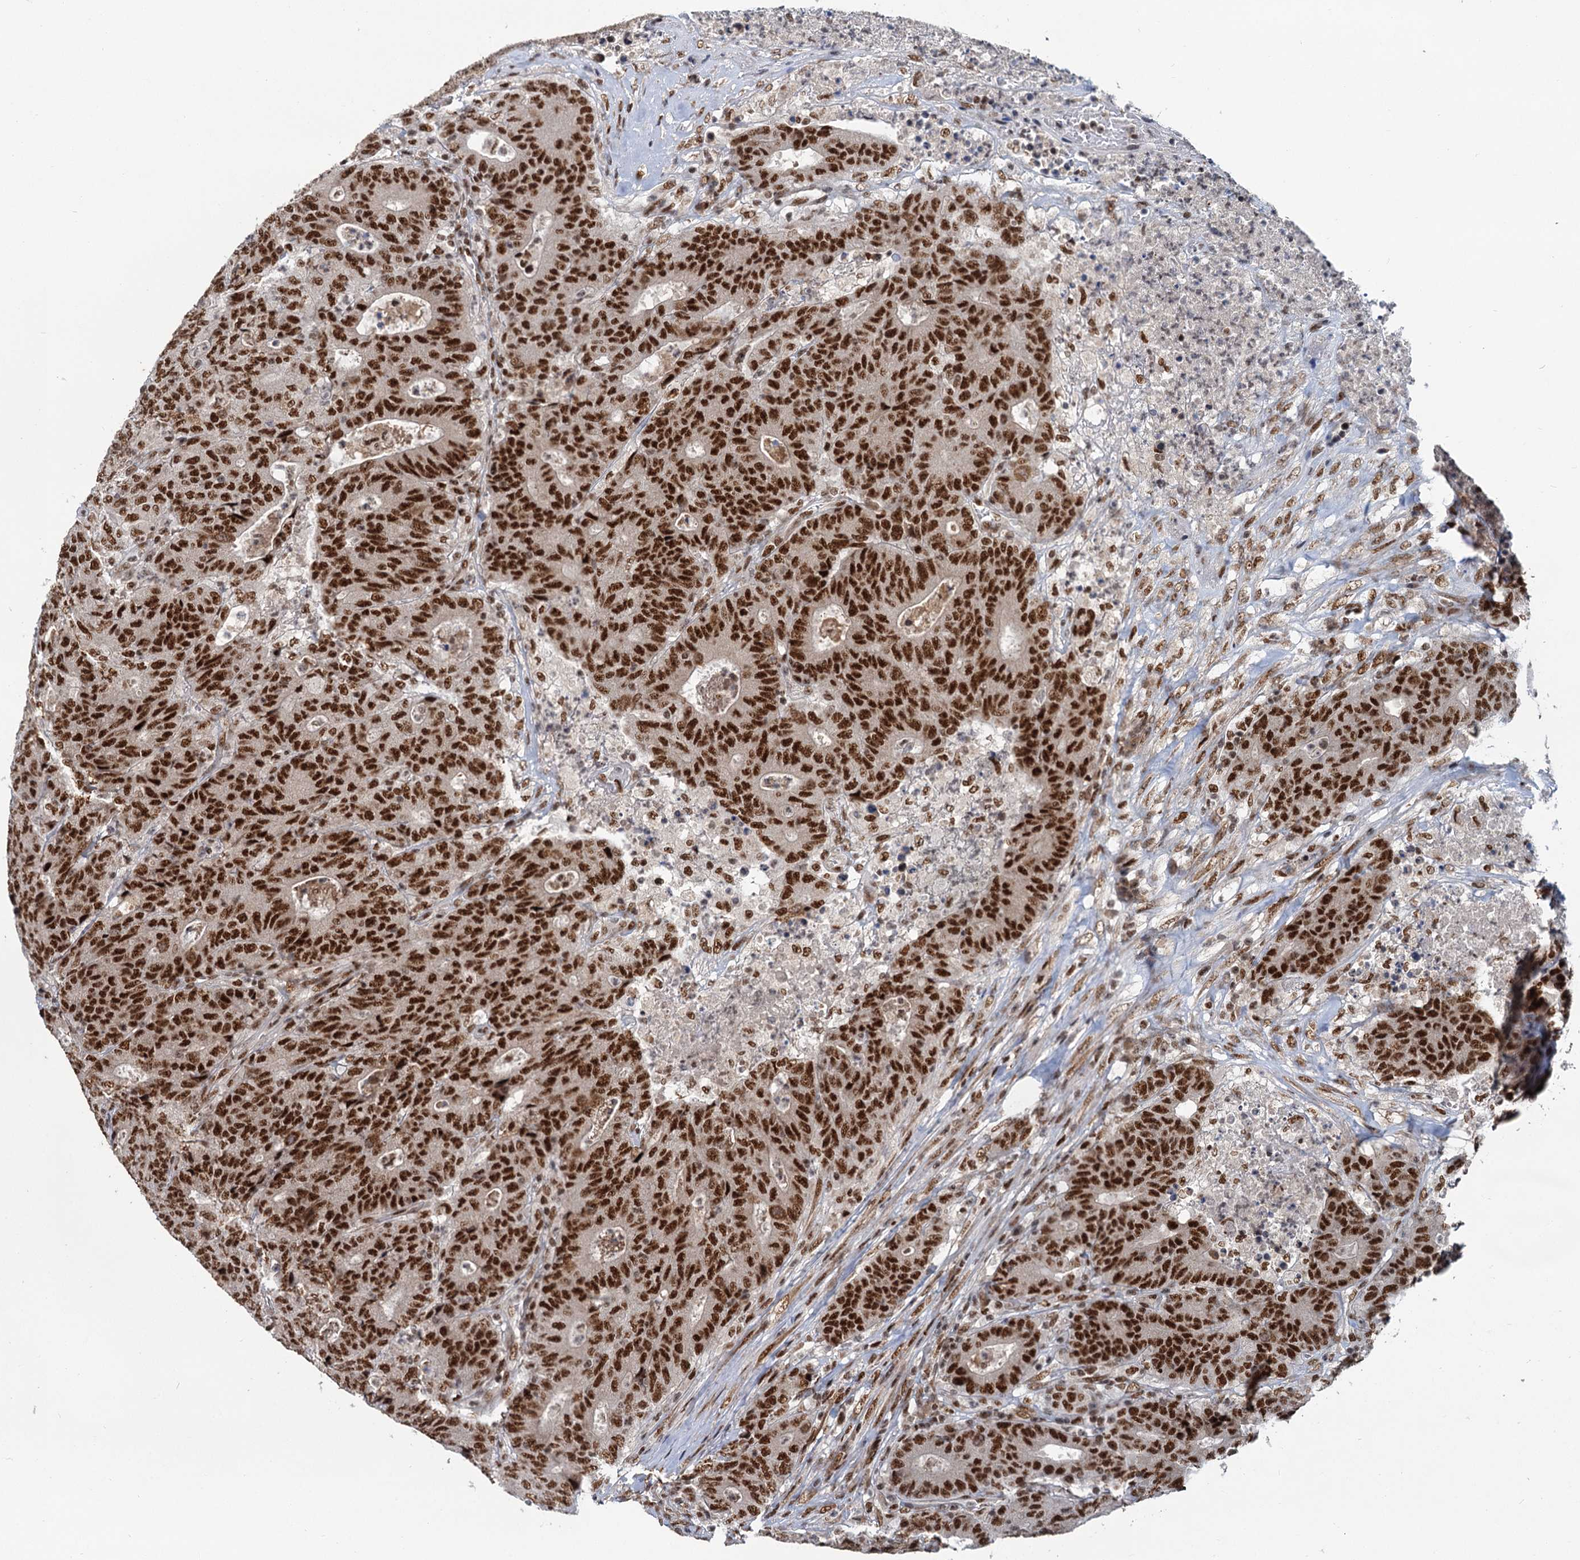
{"staining": {"intensity": "strong", "quantity": ">75%", "location": "nuclear"}, "tissue": "colorectal cancer", "cell_type": "Tumor cells", "image_type": "cancer", "snomed": [{"axis": "morphology", "description": "Adenocarcinoma, NOS"}, {"axis": "topography", "description": "Colon"}], "caption": "Colorectal cancer was stained to show a protein in brown. There is high levels of strong nuclear expression in about >75% of tumor cells. (DAB (3,3'-diaminobenzidine) IHC with brightfield microscopy, high magnification).", "gene": "WBP4", "patient": {"sex": "female", "age": 75}}